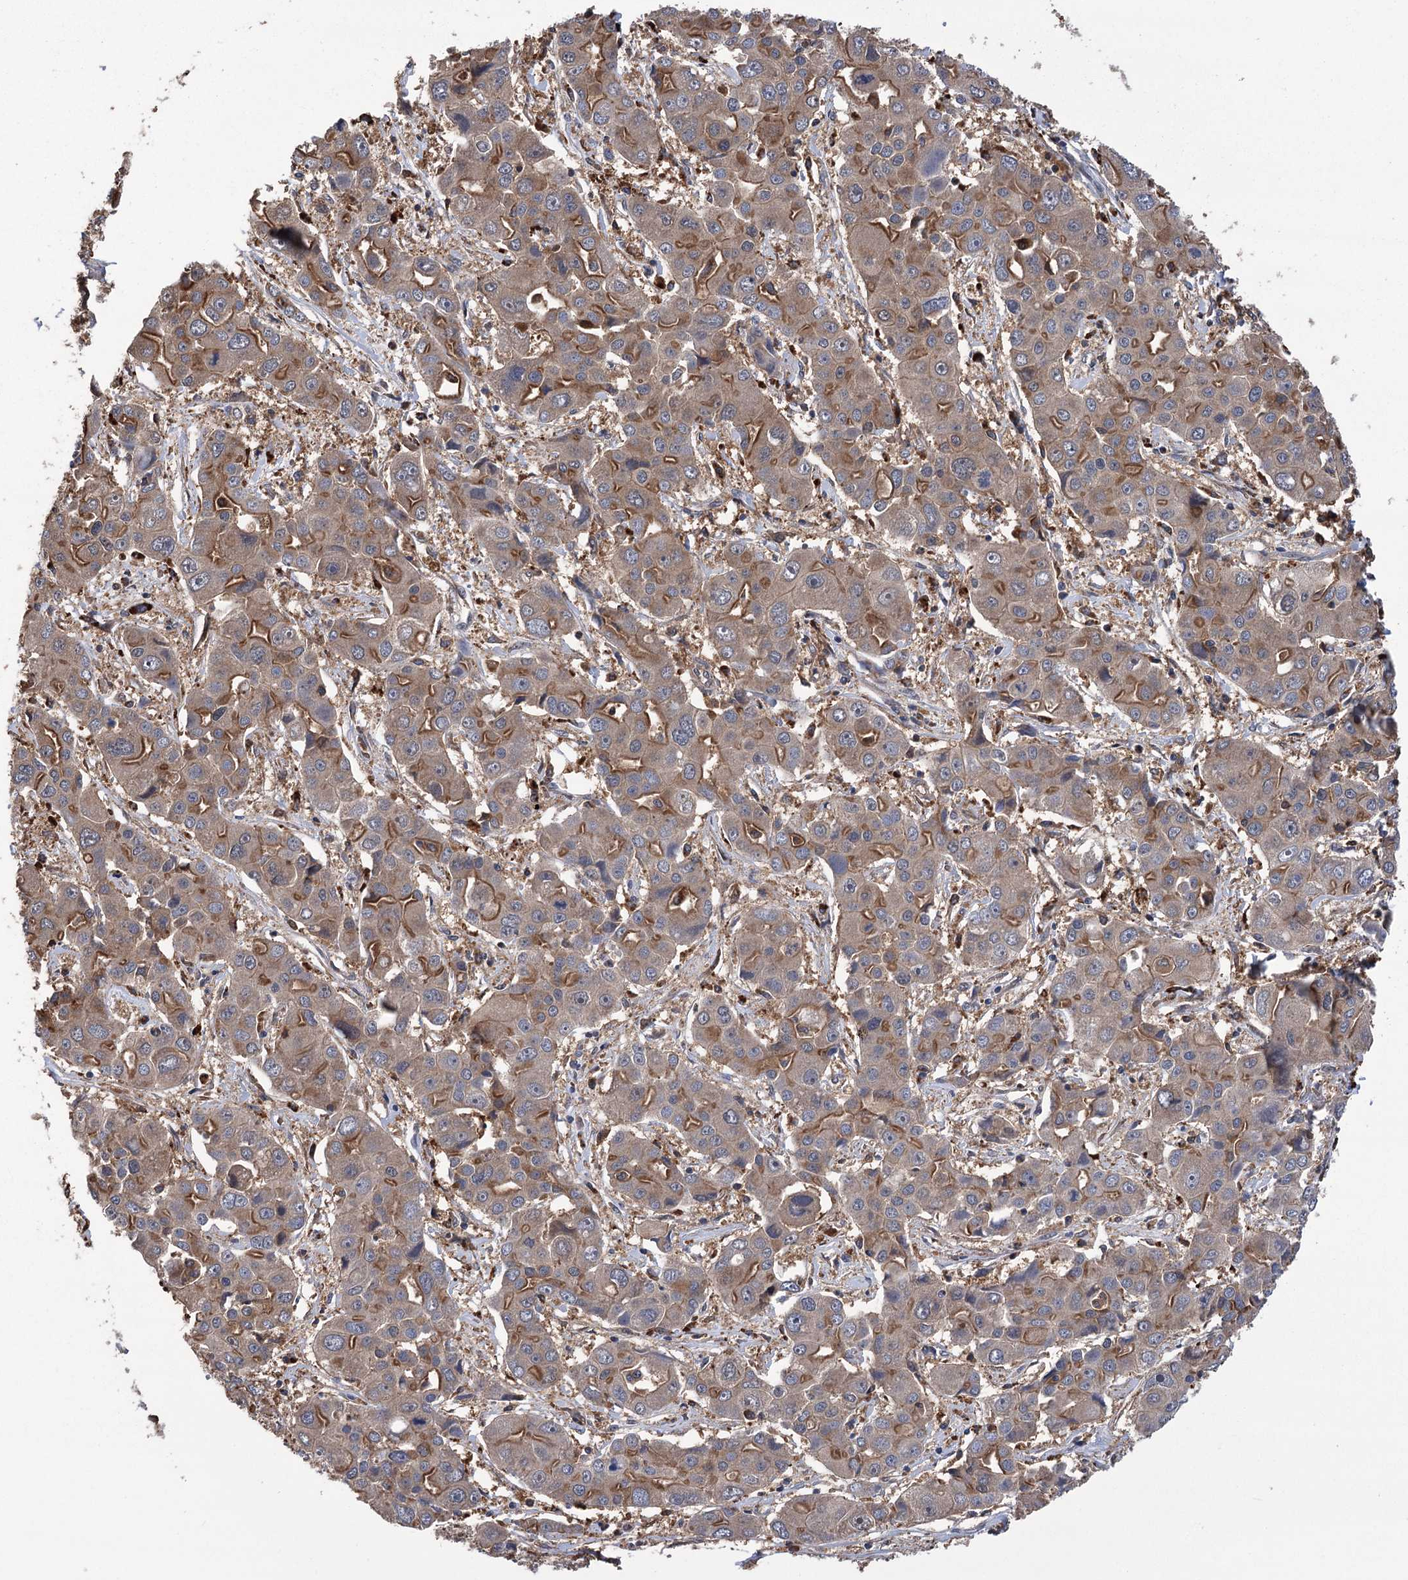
{"staining": {"intensity": "moderate", "quantity": "25%-75%", "location": "cytoplasmic/membranous"}, "tissue": "liver cancer", "cell_type": "Tumor cells", "image_type": "cancer", "snomed": [{"axis": "morphology", "description": "Cholangiocarcinoma"}, {"axis": "topography", "description": "Liver"}], "caption": "Moderate cytoplasmic/membranous expression for a protein is present in about 25%-75% of tumor cells of liver cancer (cholangiocarcinoma) using immunohistochemistry.", "gene": "DPP3", "patient": {"sex": "male", "age": 67}}